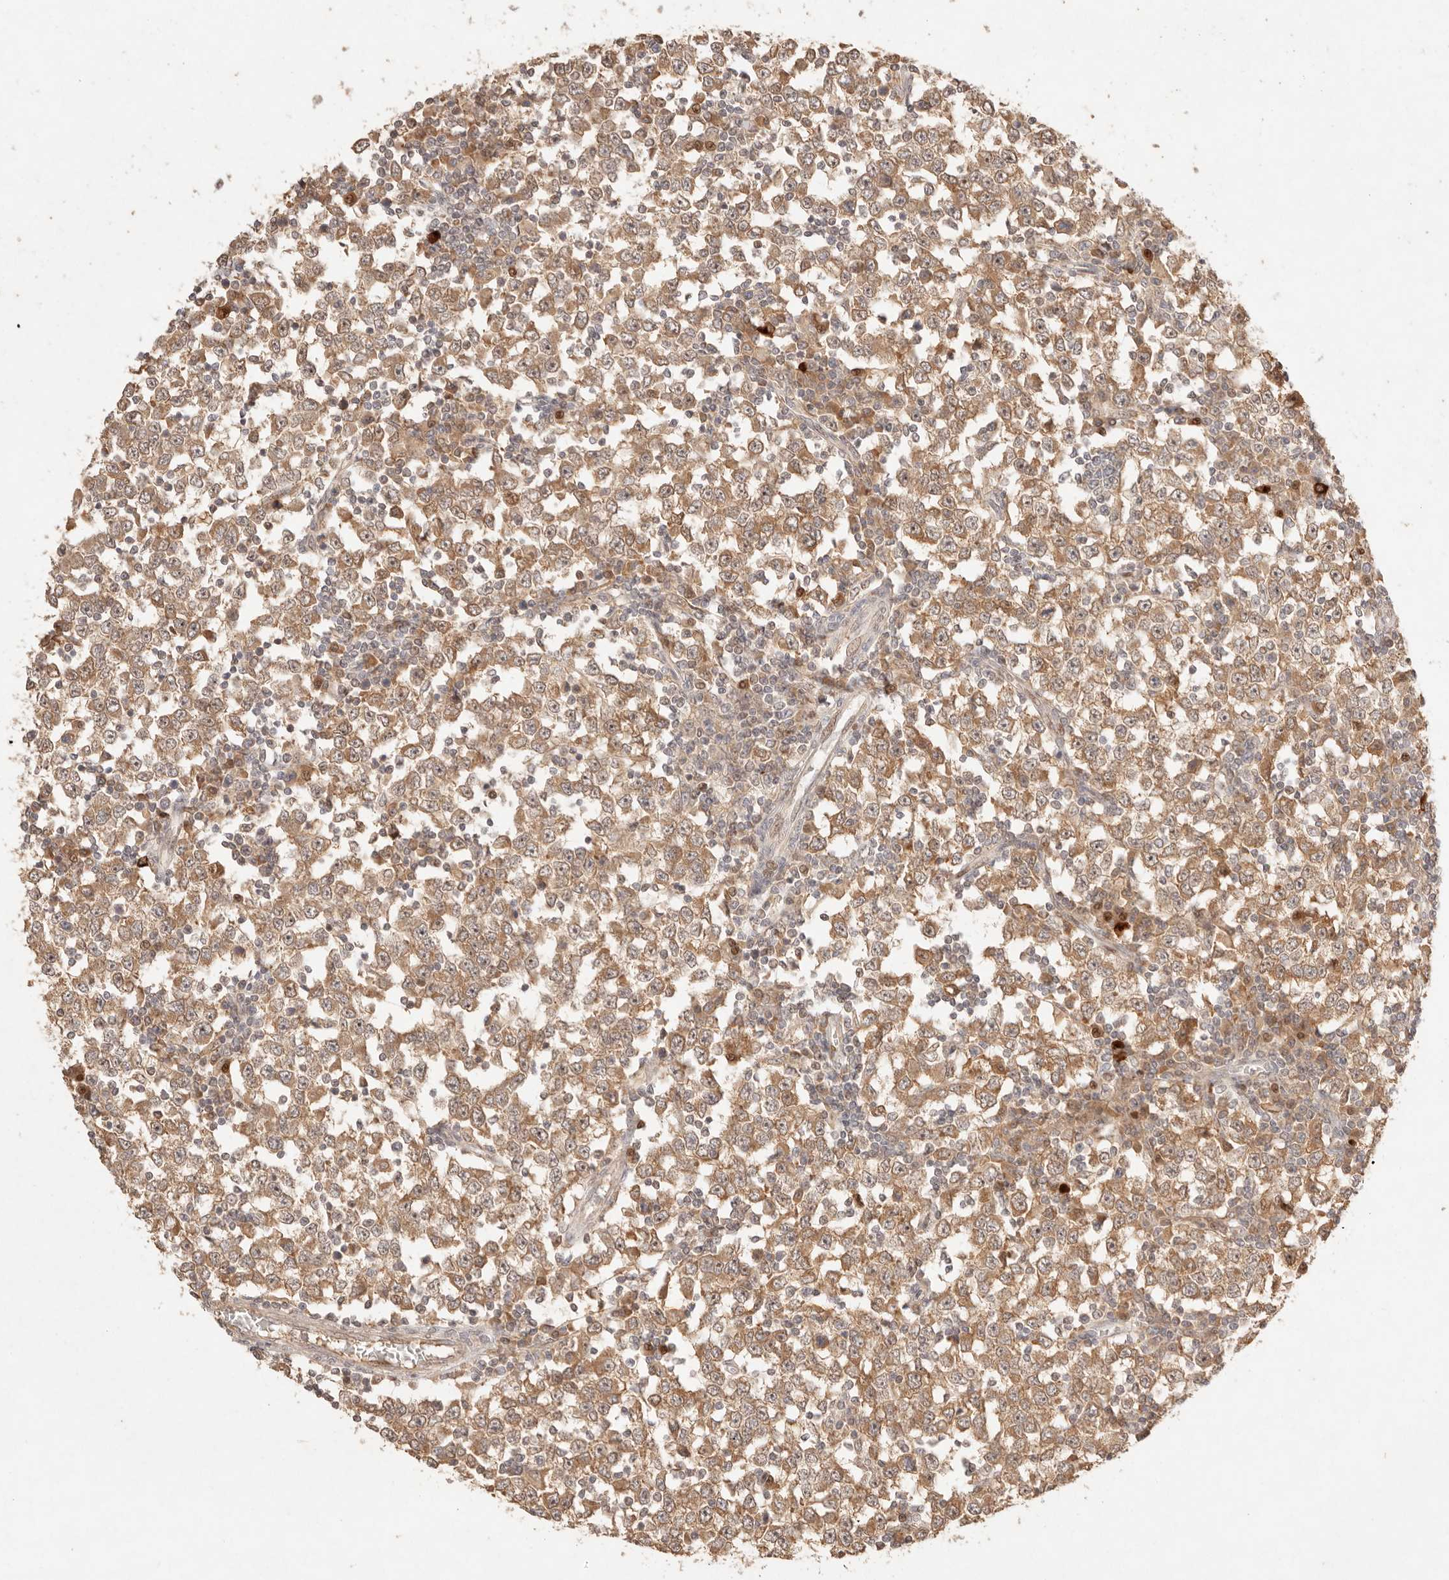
{"staining": {"intensity": "moderate", "quantity": ">75%", "location": "cytoplasmic/membranous"}, "tissue": "testis cancer", "cell_type": "Tumor cells", "image_type": "cancer", "snomed": [{"axis": "morphology", "description": "Seminoma, NOS"}, {"axis": "topography", "description": "Testis"}], "caption": "This is a micrograph of IHC staining of testis cancer, which shows moderate positivity in the cytoplasmic/membranous of tumor cells.", "gene": "PHLDA3", "patient": {"sex": "male", "age": 65}}